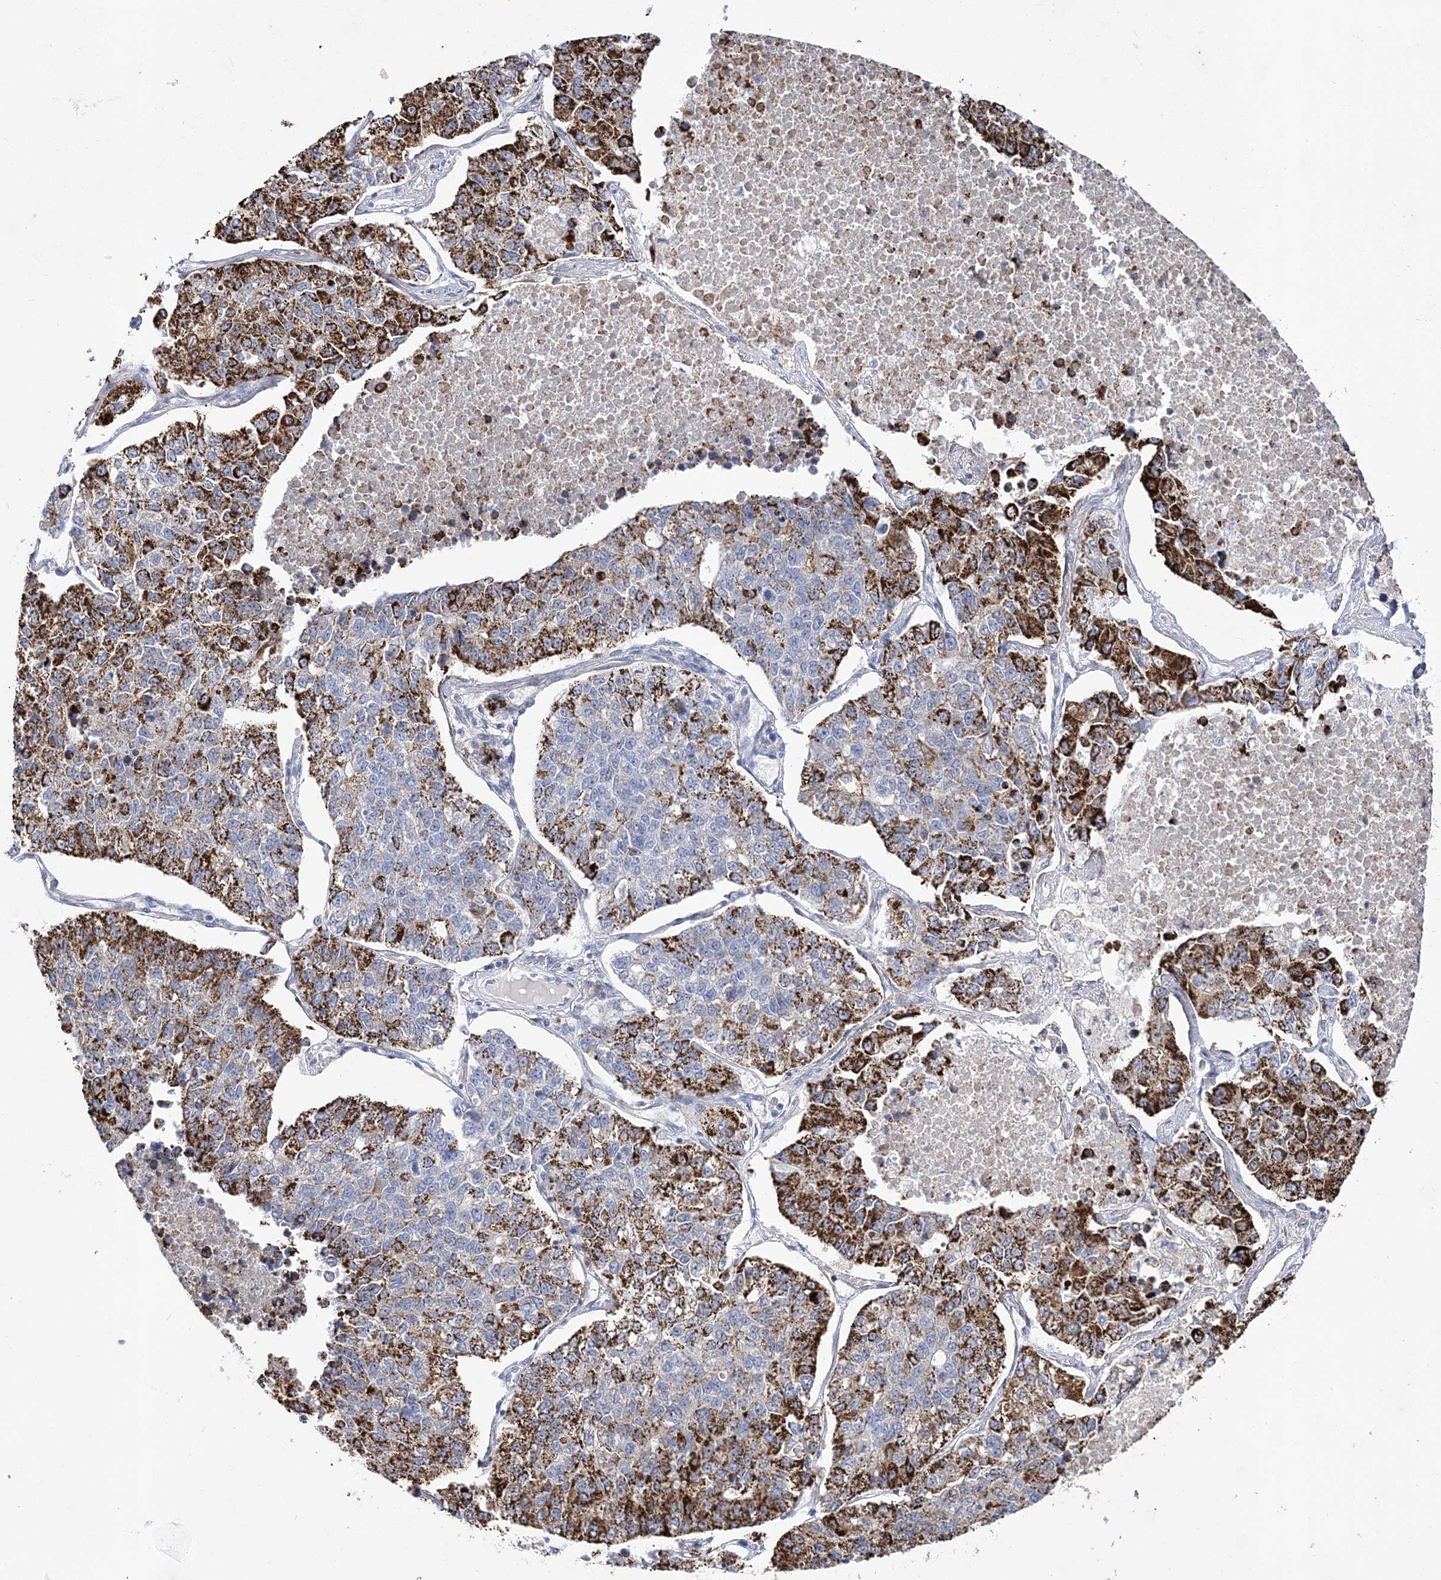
{"staining": {"intensity": "strong", "quantity": ">75%", "location": "cytoplasmic/membranous"}, "tissue": "lung cancer", "cell_type": "Tumor cells", "image_type": "cancer", "snomed": [{"axis": "morphology", "description": "Adenocarcinoma, NOS"}, {"axis": "topography", "description": "Lung"}], "caption": "Strong cytoplasmic/membranous staining is appreciated in approximately >75% of tumor cells in lung cancer (adenocarcinoma).", "gene": "ANO1", "patient": {"sex": "male", "age": 49}}